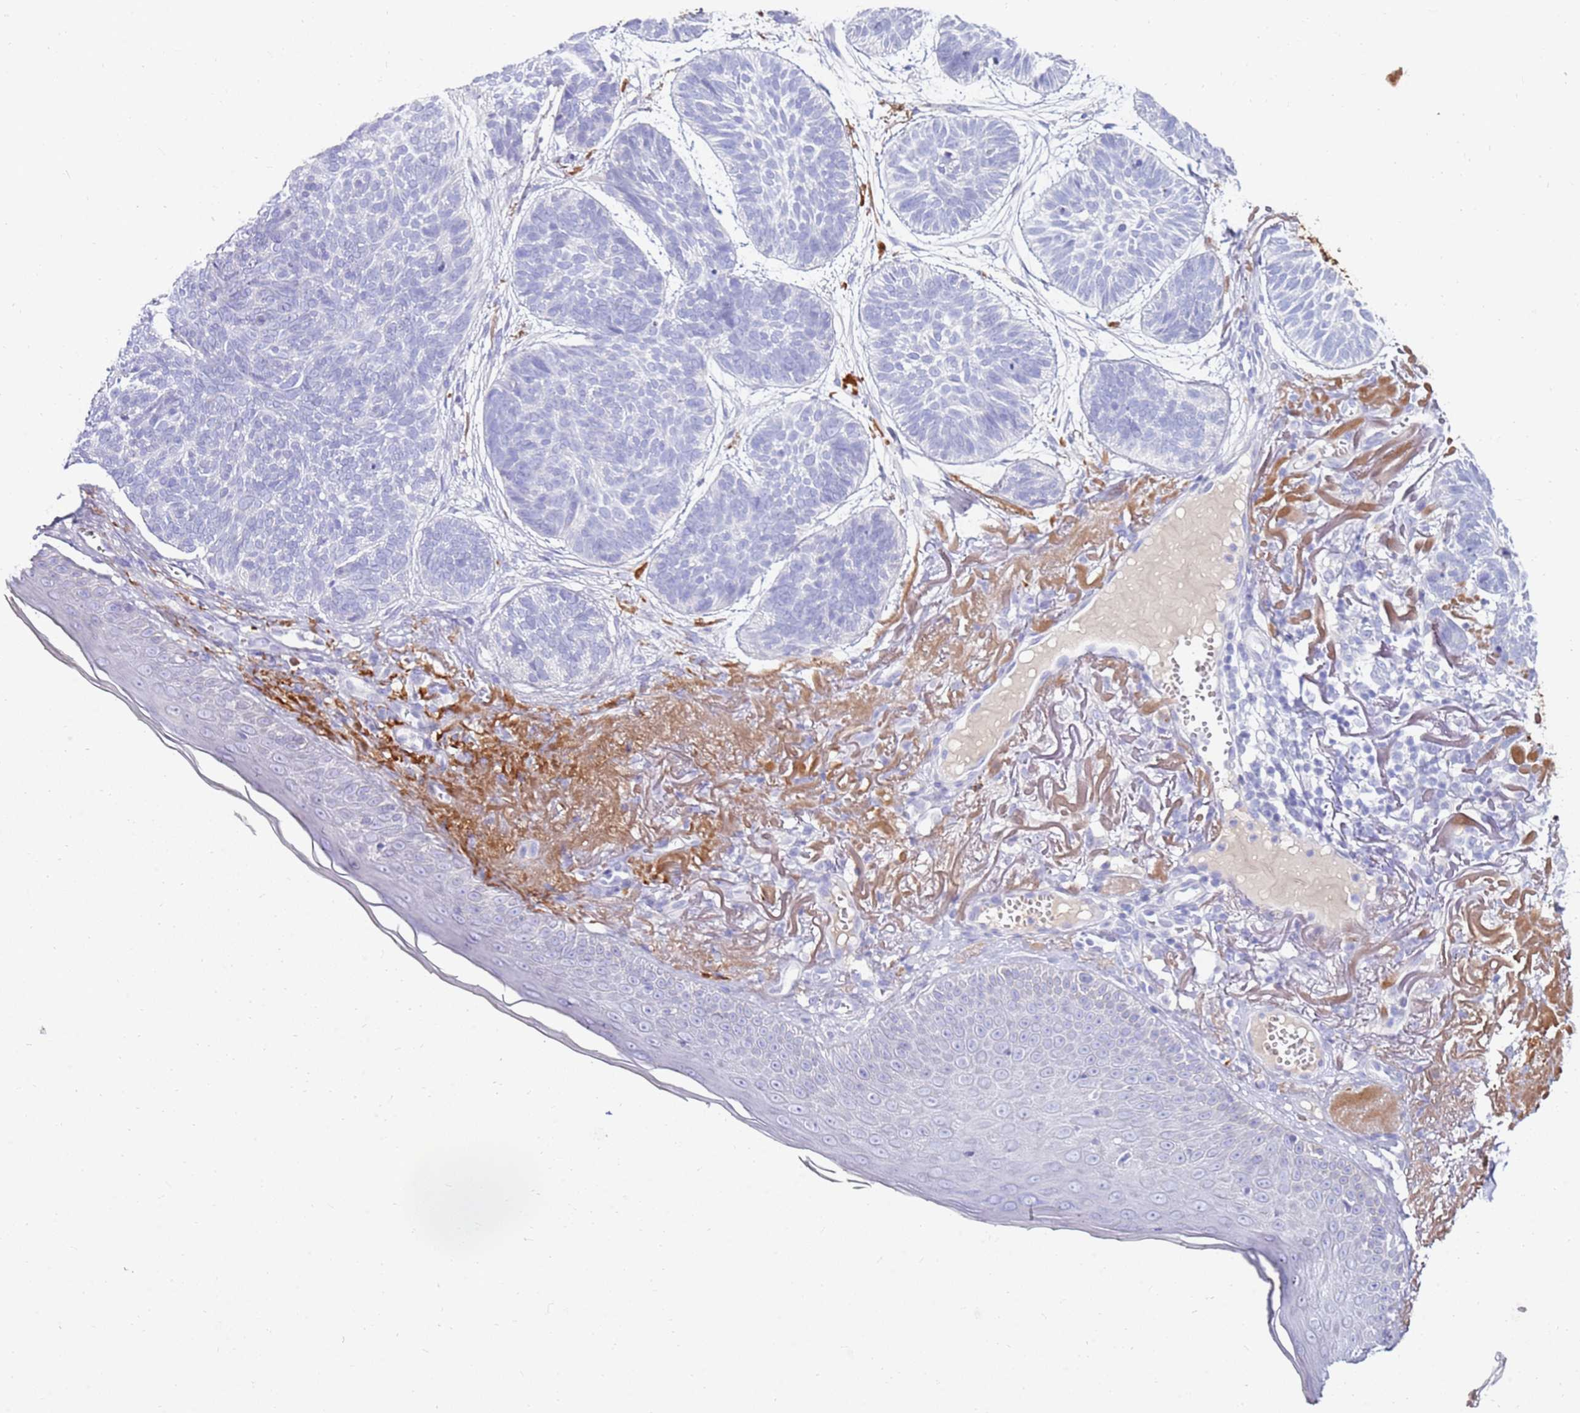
{"staining": {"intensity": "negative", "quantity": "none", "location": "none"}, "tissue": "skin cancer", "cell_type": "Tumor cells", "image_type": "cancer", "snomed": [{"axis": "morphology", "description": "Normal tissue, NOS"}, {"axis": "morphology", "description": "Basal cell carcinoma"}, {"axis": "topography", "description": "Skin"}], "caption": "DAB immunohistochemical staining of human skin cancer displays no significant expression in tumor cells.", "gene": "EVPLL", "patient": {"sex": "male", "age": 66}}